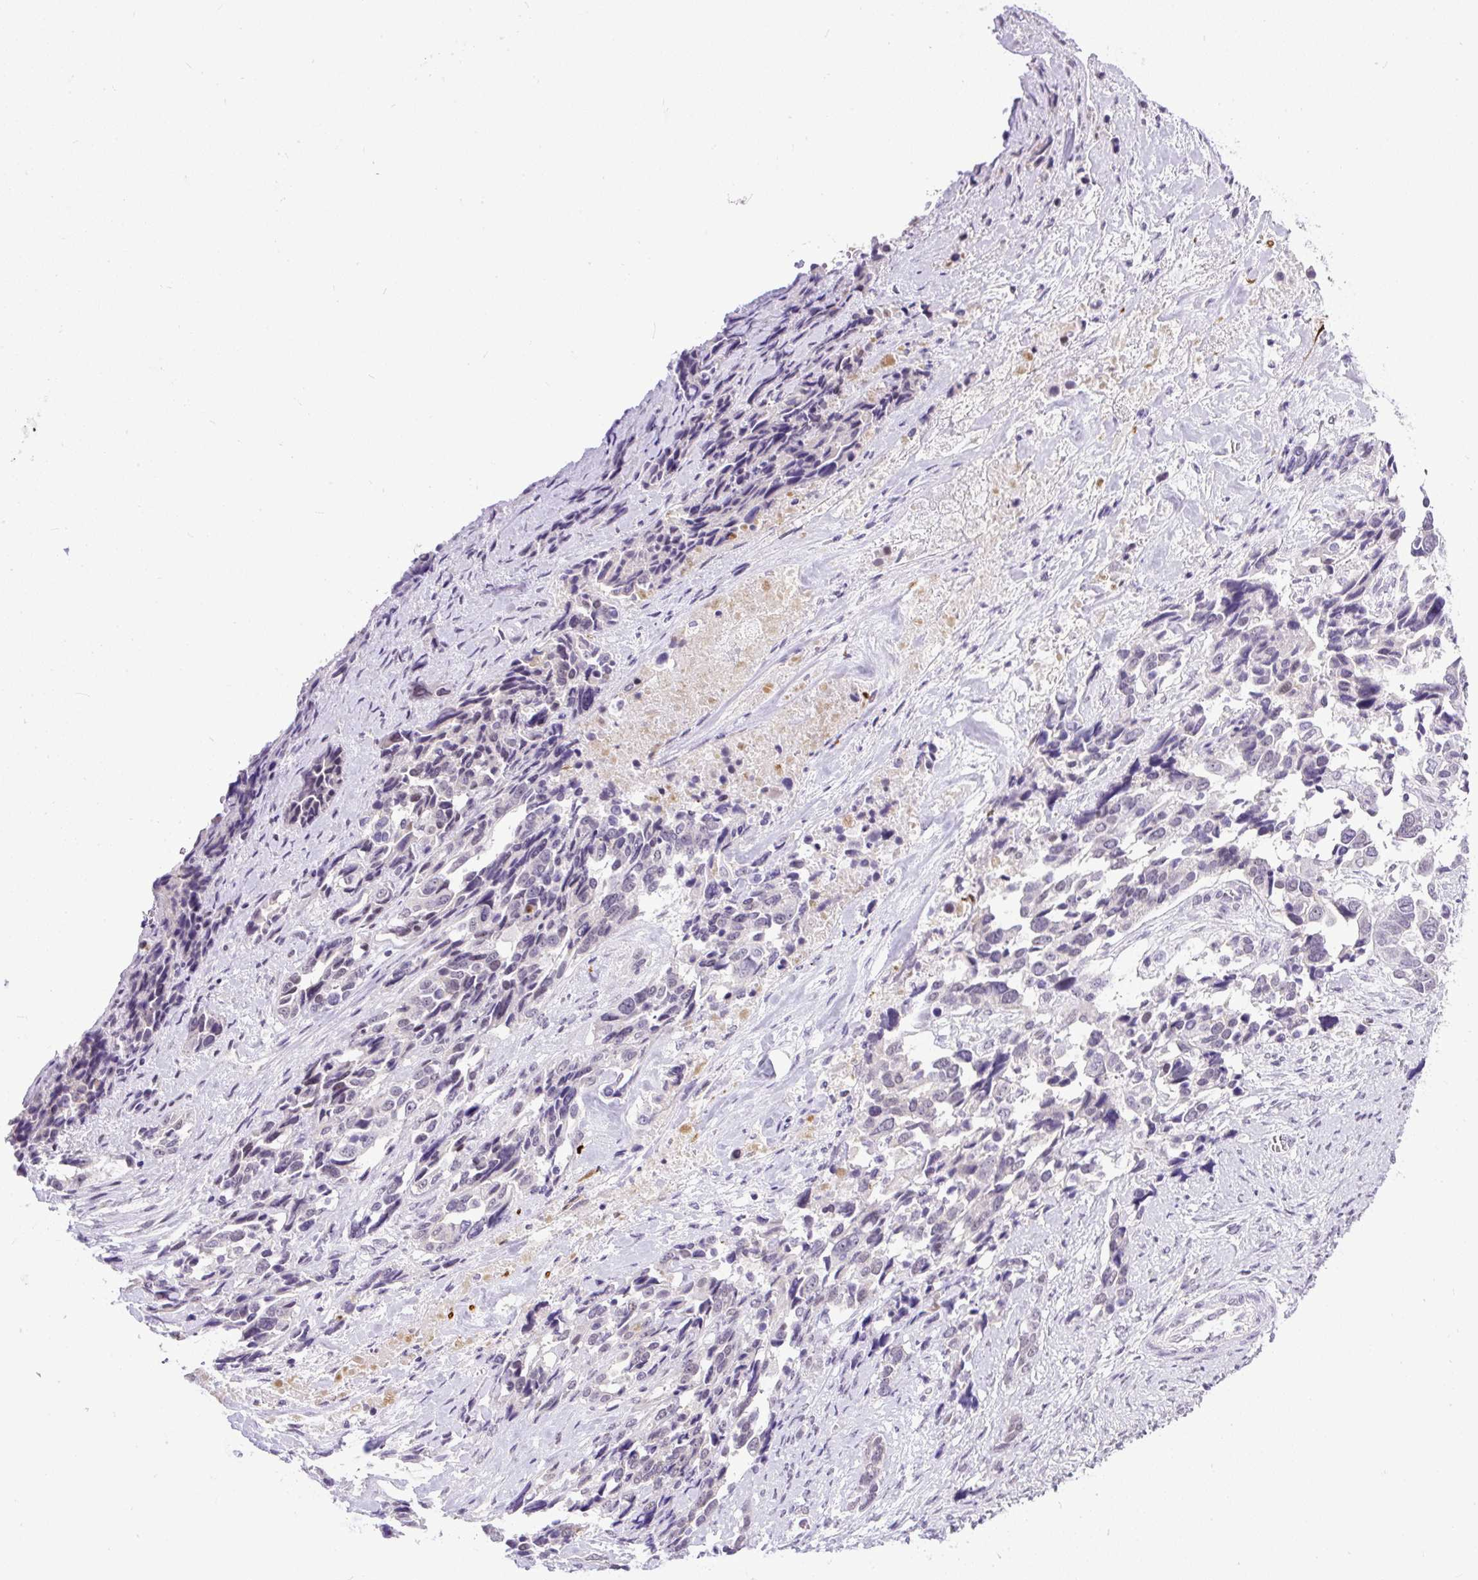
{"staining": {"intensity": "weak", "quantity": "<25%", "location": "nuclear"}, "tissue": "ovarian cancer", "cell_type": "Tumor cells", "image_type": "cancer", "snomed": [{"axis": "morphology", "description": "Cystadenocarcinoma, serous, NOS"}, {"axis": "topography", "description": "Ovary"}], "caption": "IHC image of ovarian cancer stained for a protein (brown), which displays no expression in tumor cells.", "gene": "WNT10B", "patient": {"sex": "female", "age": 44}}